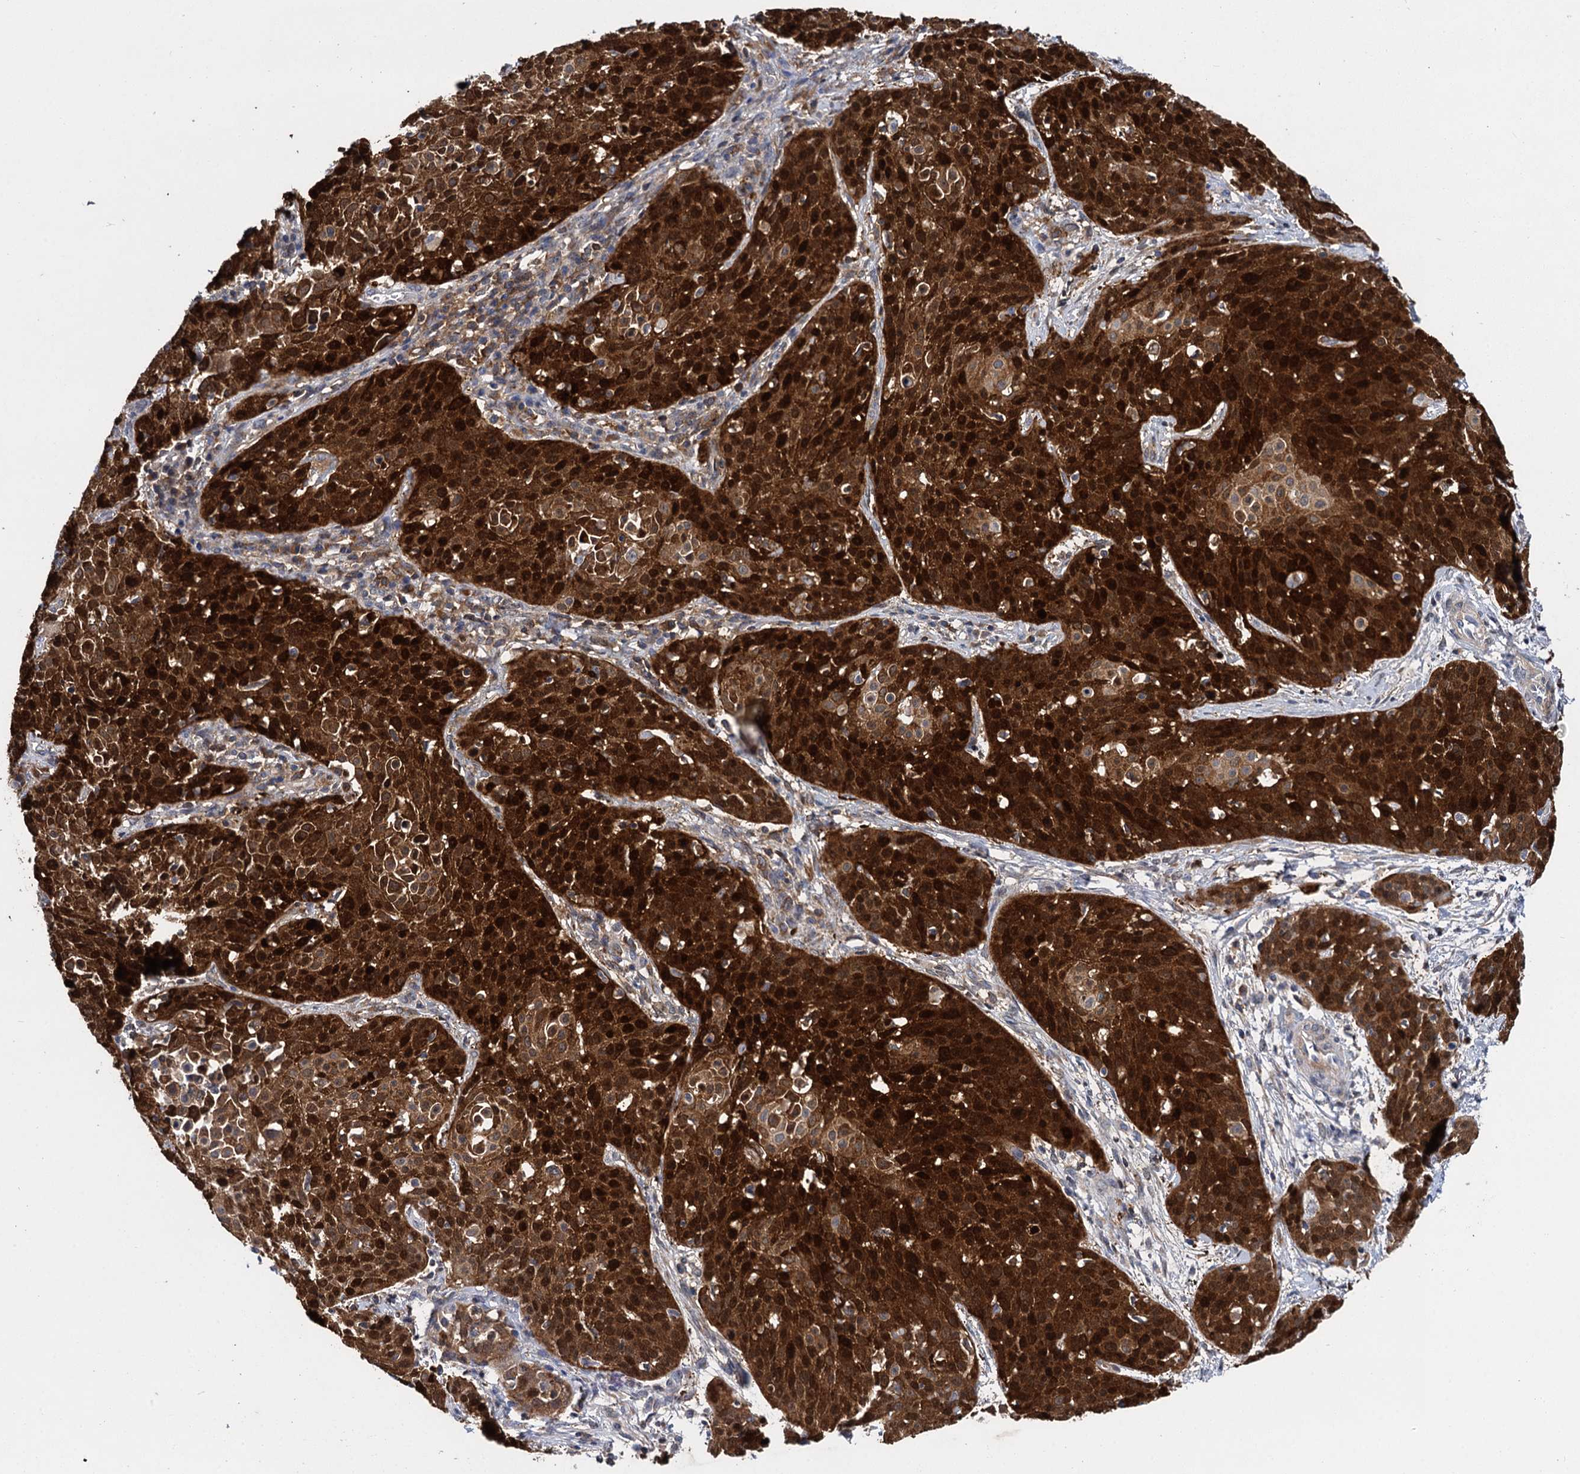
{"staining": {"intensity": "strong", "quantity": ">75%", "location": "cytoplasmic/membranous,nuclear"}, "tissue": "cervical cancer", "cell_type": "Tumor cells", "image_type": "cancer", "snomed": [{"axis": "morphology", "description": "Squamous cell carcinoma, NOS"}, {"axis": "topography", "description": "Cervix"}], "caption": "About >75% of tumor cells in cervical cancer exhibit strong cytoplasmic/membranous and nuclear protein expression as visualized by brown immunohistochemical staining.", "gene": "GSTM3", "patient": {"sex": "female", "age": 38}}